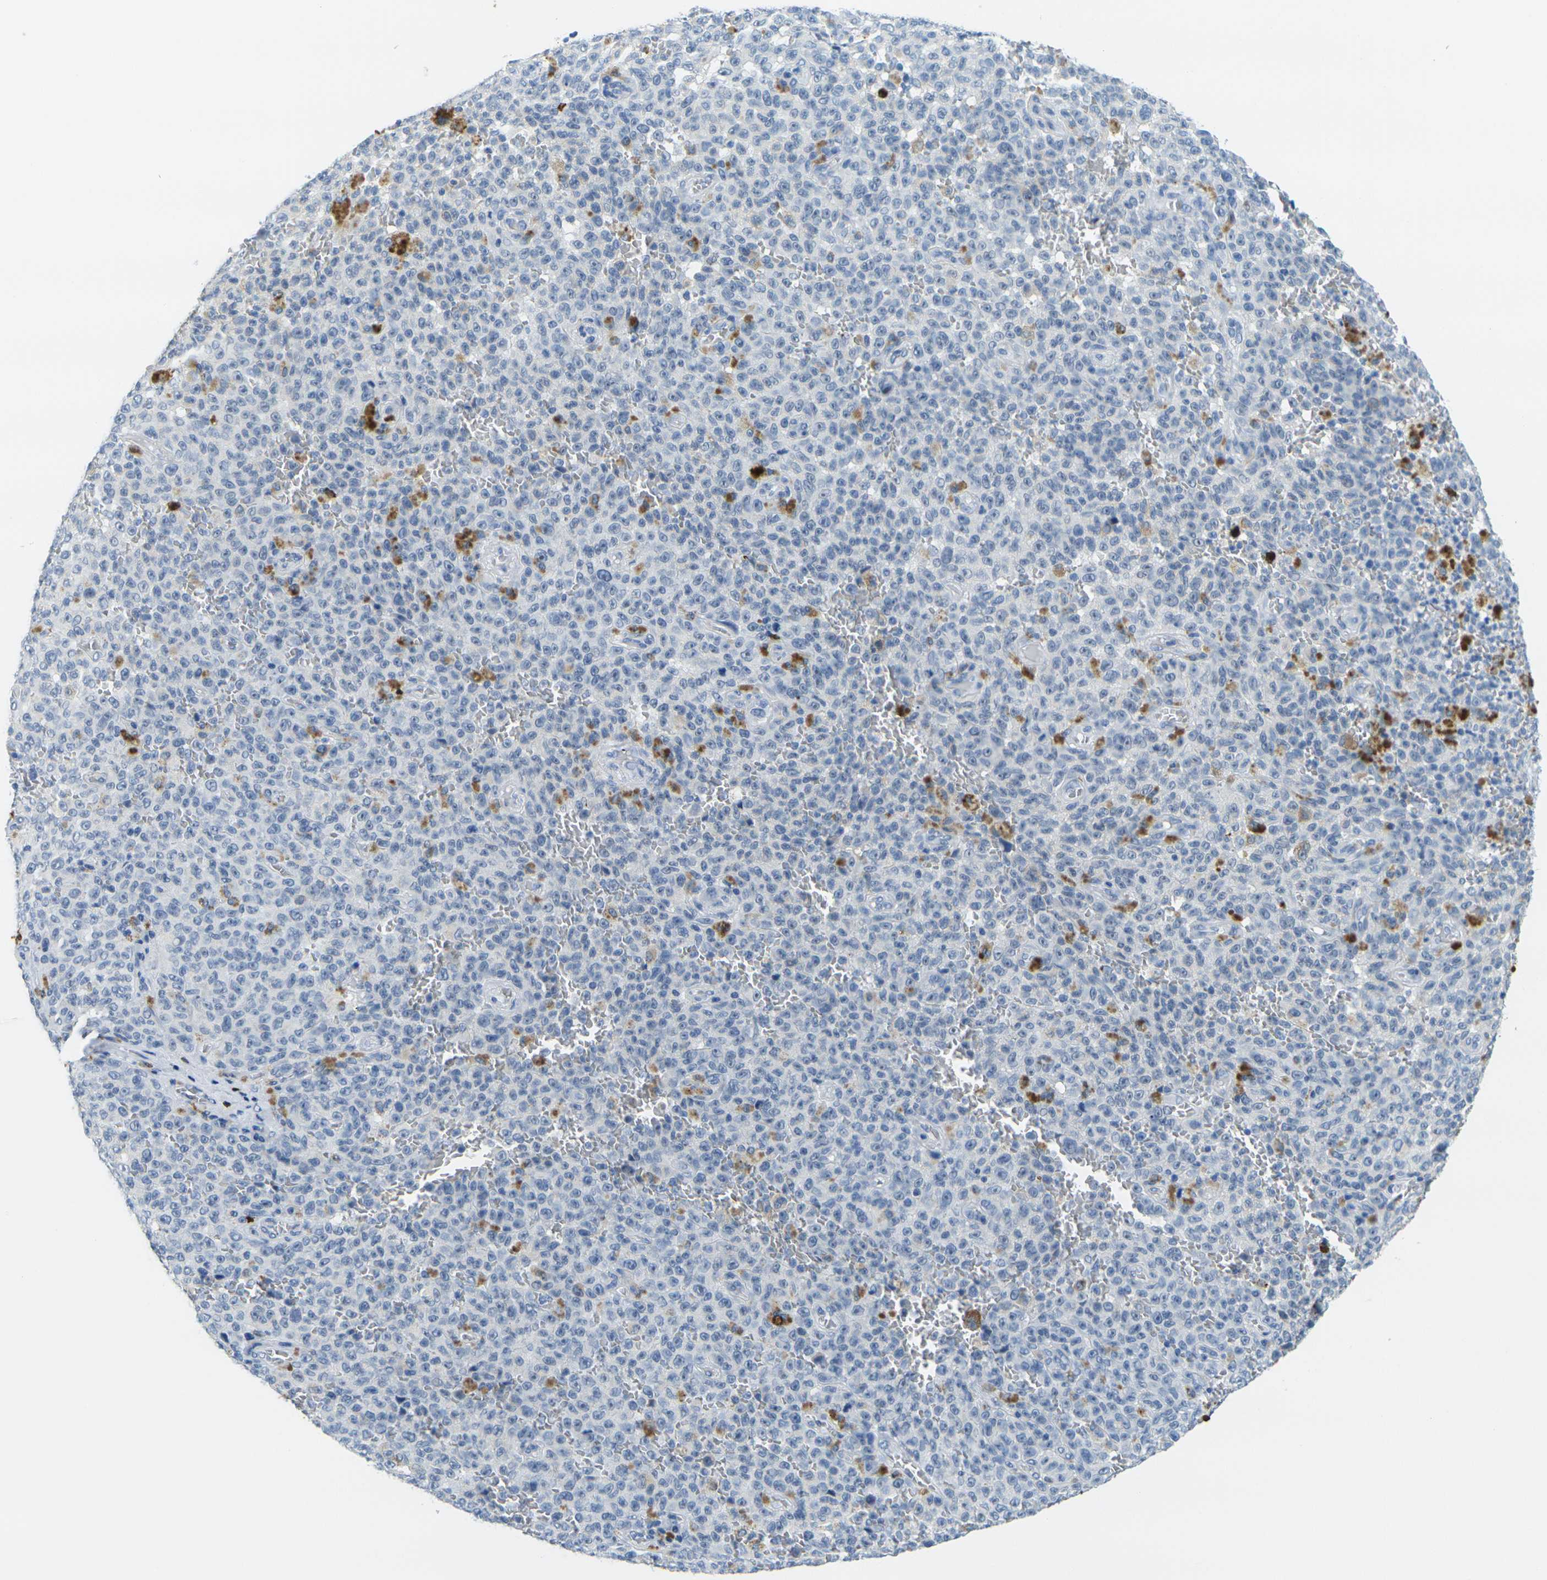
{"staining": {"intensity": "negative", "quantity": "none", "location": "none"}, "tissue": "melanoma", "cell_type": "Tumor cells", "image_type": "cancer", "snomed": [{"axis": "morphology", "description": "Malignant melanoma, NOS"}, {"axis": "topography", "description": "Skin"}], "caption": "Tumor cells are negative for protein expression in human melanoma.", "gene": "GPR15", "patient": {"sex": "female", "age": 82}}